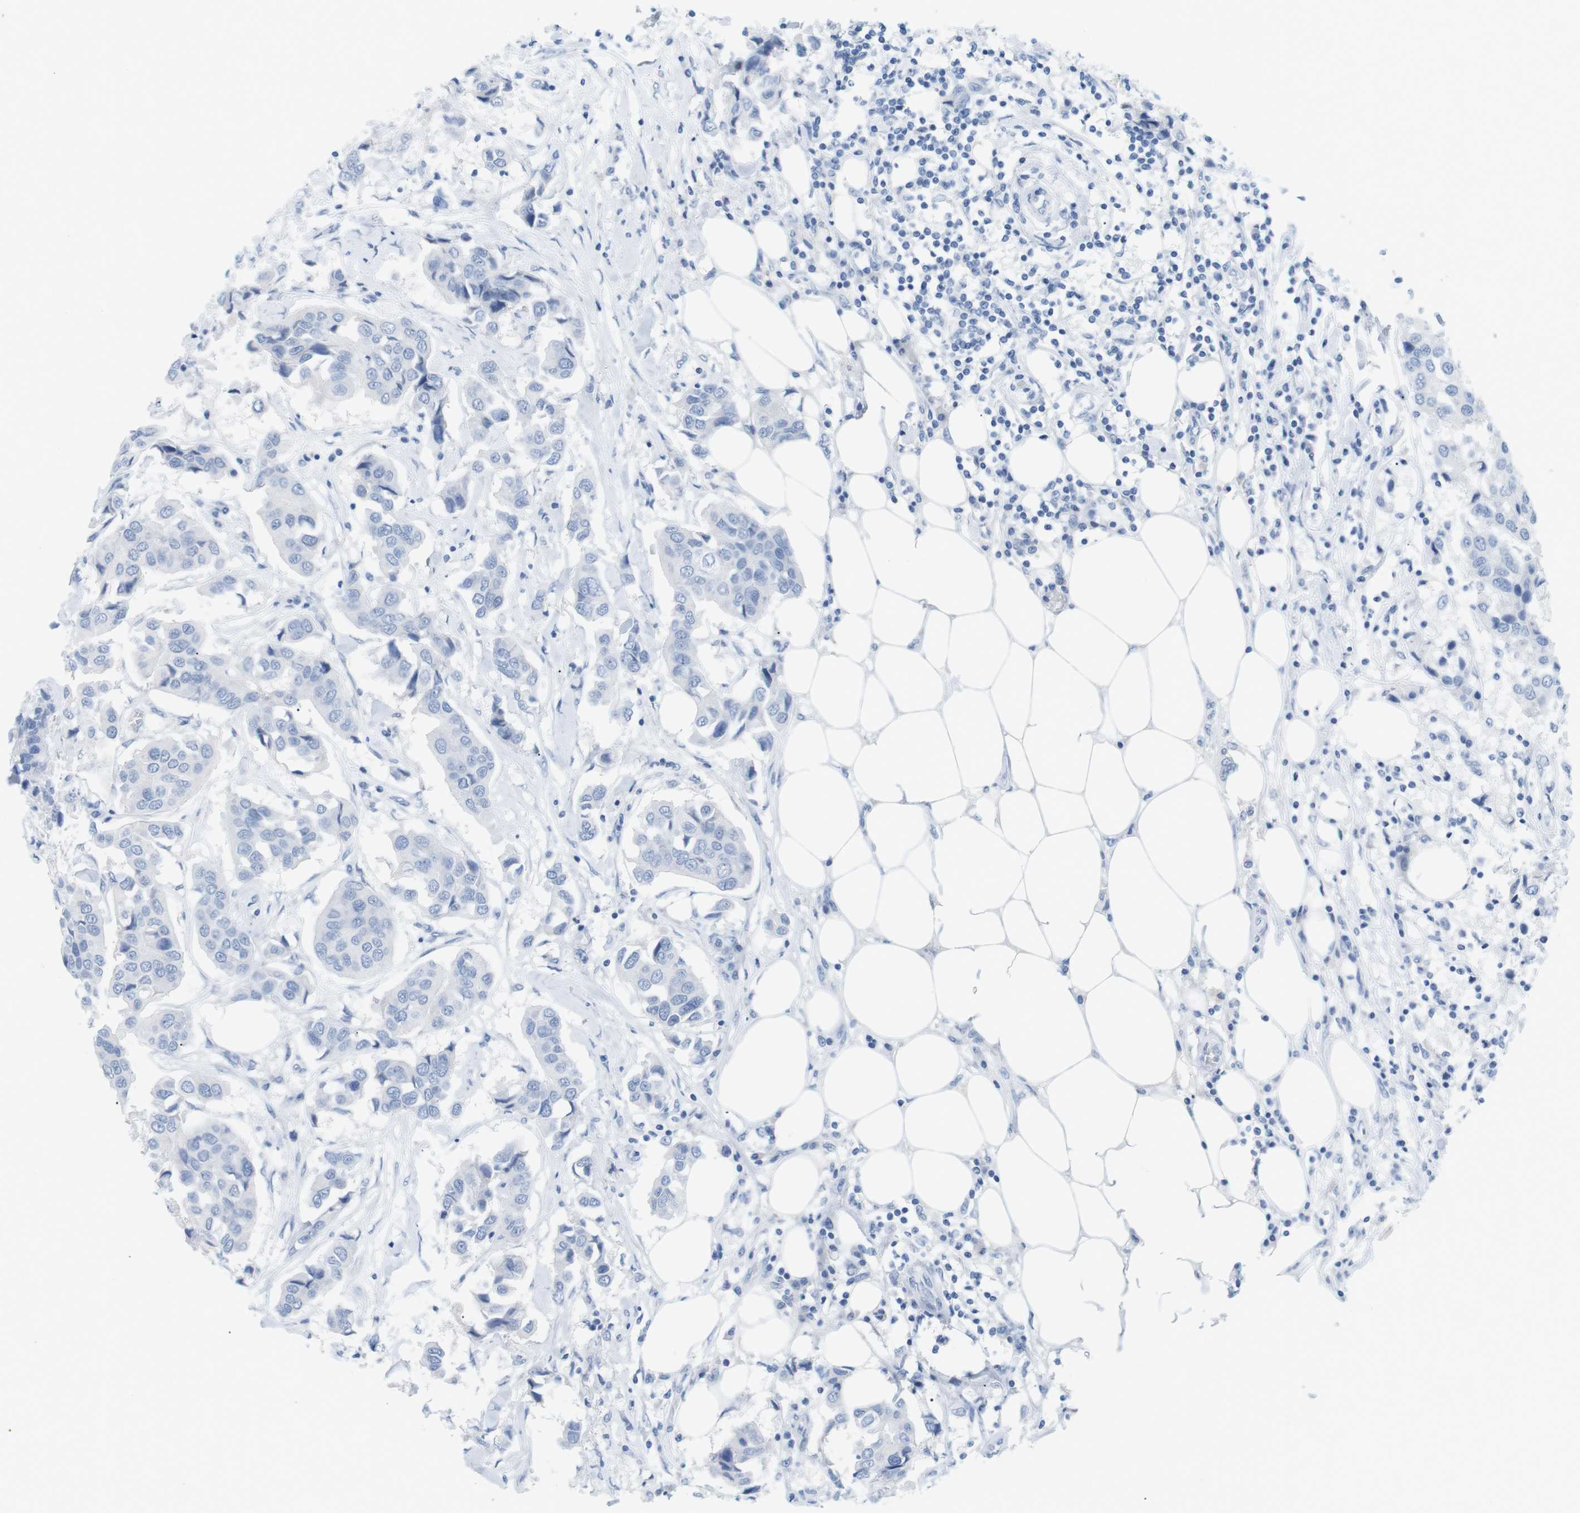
{"staining": {"intensity": "negative", "quantity": "none", "location": "none"}, "tissue": "breast cancer", "cell_type": "Tumor cells", "image_type": "cancer", "snomed": [{"axis": "morphology", "description": "Duct carcinoma"}, {"axis": "topography", "description": "Breast"}], "caption": "Immunohistochemical staining of human breast infiltrating ductal carcinoma demonstrates no significant staining in tumor cells.", "gene": "HBG2", "patient": {"sex": "female", "age": 80}}